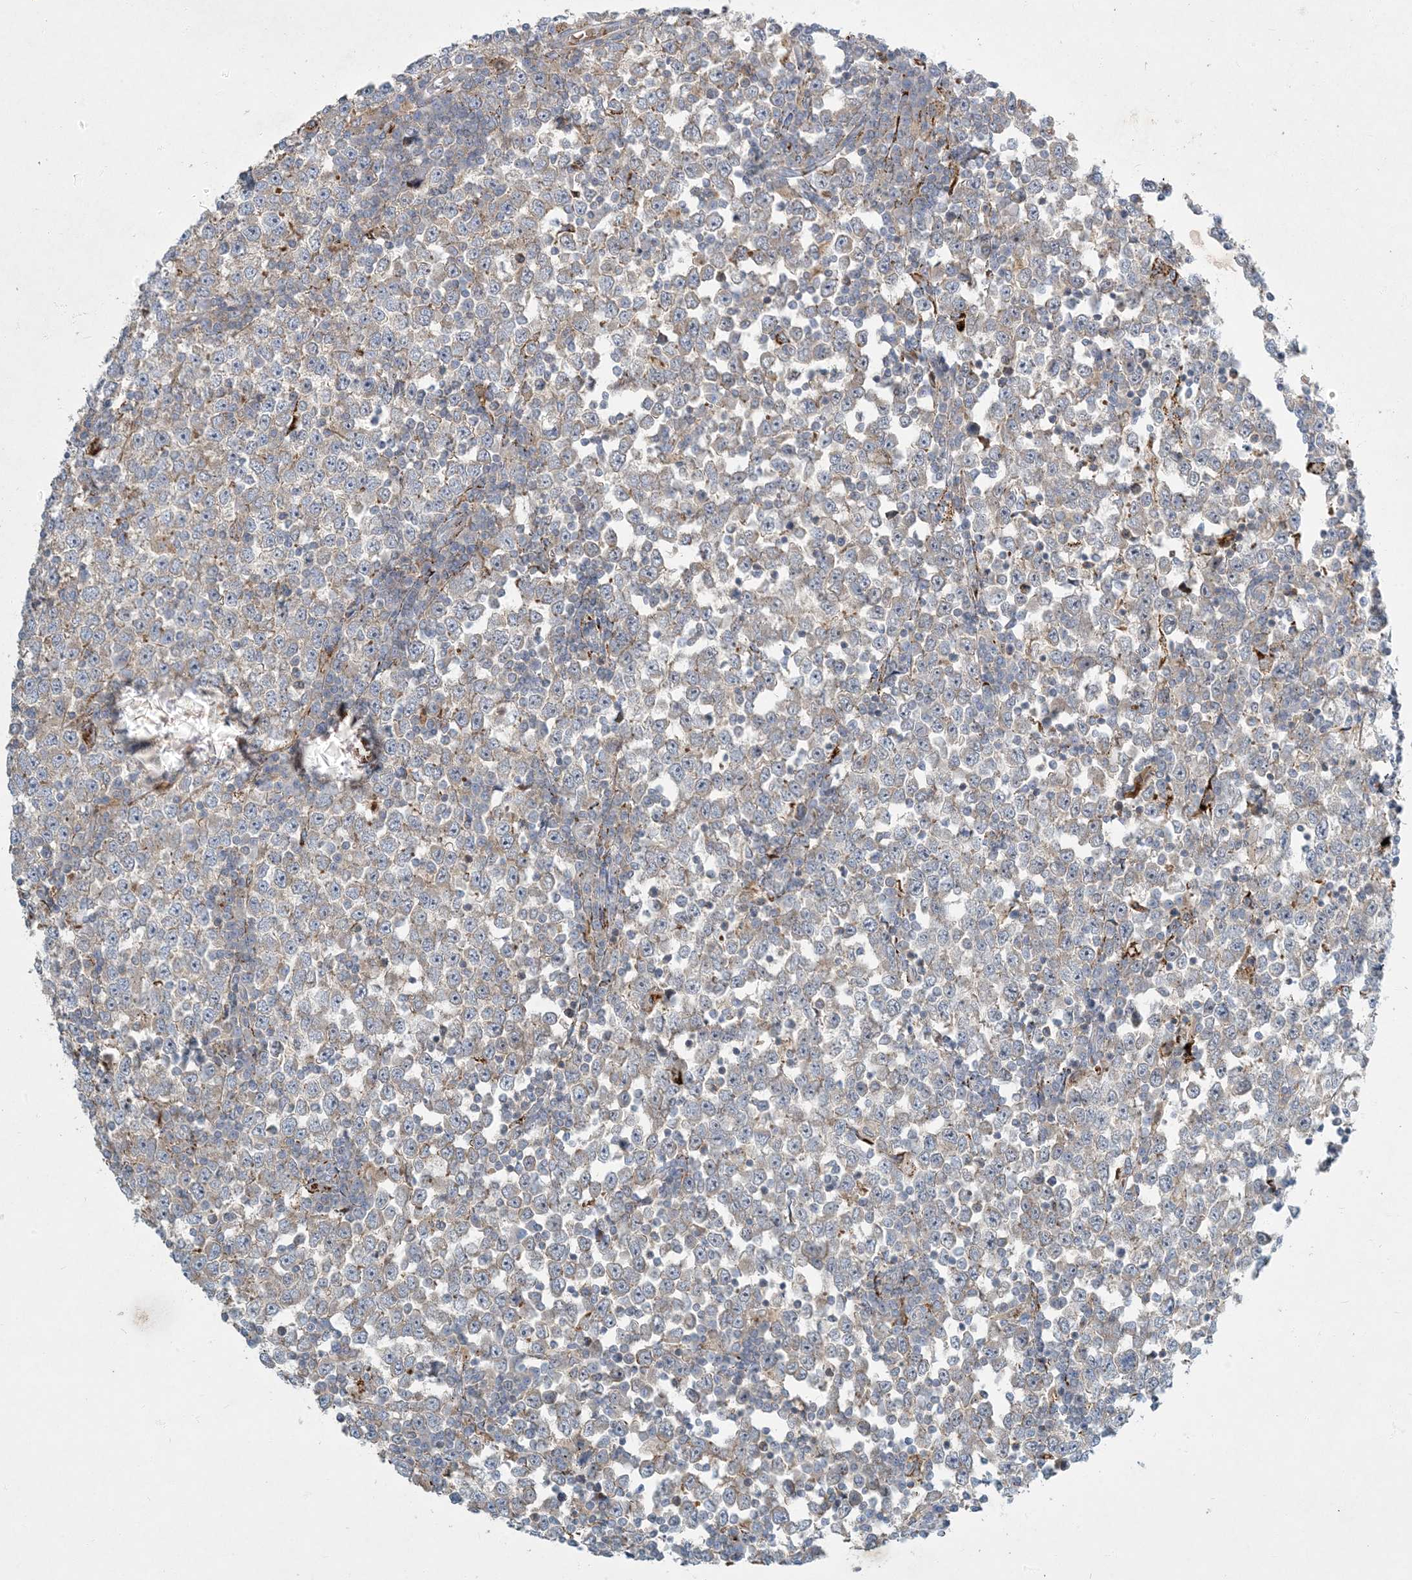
{"staining": {"intensity": "weak", "quantity": "25%-75%", "location": "cytoplasmic/membranous"}, "tissue": "testis cancer", "cell_type": "Tumor cells", "image_type": "cancer", "snomed": [{"axis": "morphology", "description": "Seminoma, NOS"}, {"axis": "topography", "description": "Testis"}], "caption": "Immunohistochemical staining of seminoma (testis) shows low levels of weak cytoplasmic/membranous protein positivity in about 25%-75% of tumor cells.", "gene": "LTN1", "patient": {"sex": "male", "age": 65}}